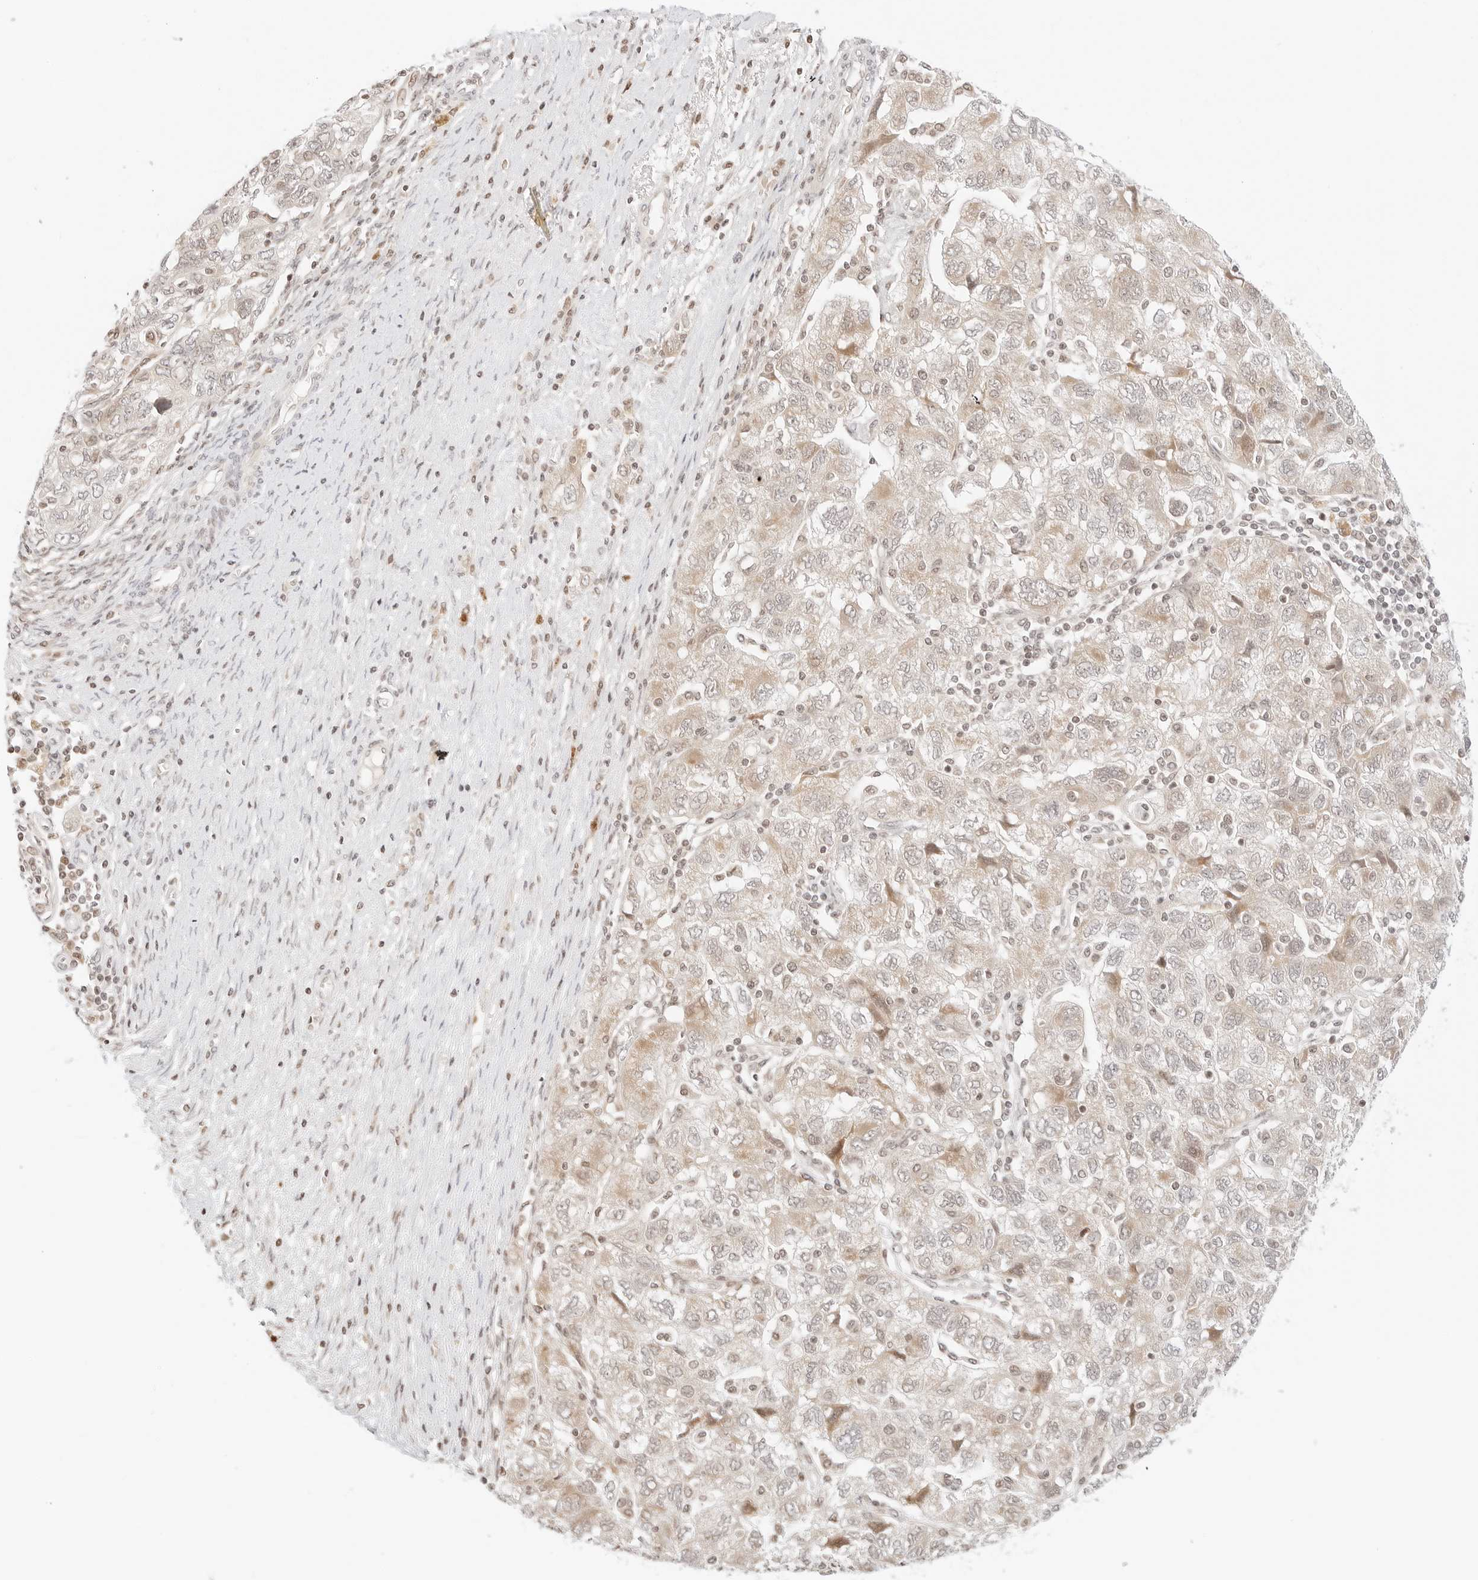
{"staining": {"intensity": "weak", "quantity": "25%-75%", "location": "cytoplasmic/membranous,nuclear"}, "tissue": "ovarian cancer", "cell_type": "Tumor cells", "image_type": "cancer", "snomed": [{"axis": "morphology", "description": "Carcinoma, NOS"}, {"axis": "morphology", "description": "Cystadenocarcinoma, serous, NOS"}, {"axis": "topography", "description": "Ovary"}], "caption": "The immunohistochemical stain labels weak cytoplasmic/membranous and nuclear expression in tumor cells of serous cystadenocarcinoma (ovarian) tissue. (Stains: DAB in brown, nuclei in blue, Microscopy: brightfield microscopy at high magnification).", "gene": "RPS6KL1", "patient": {"sex": "female", "age": 69}}